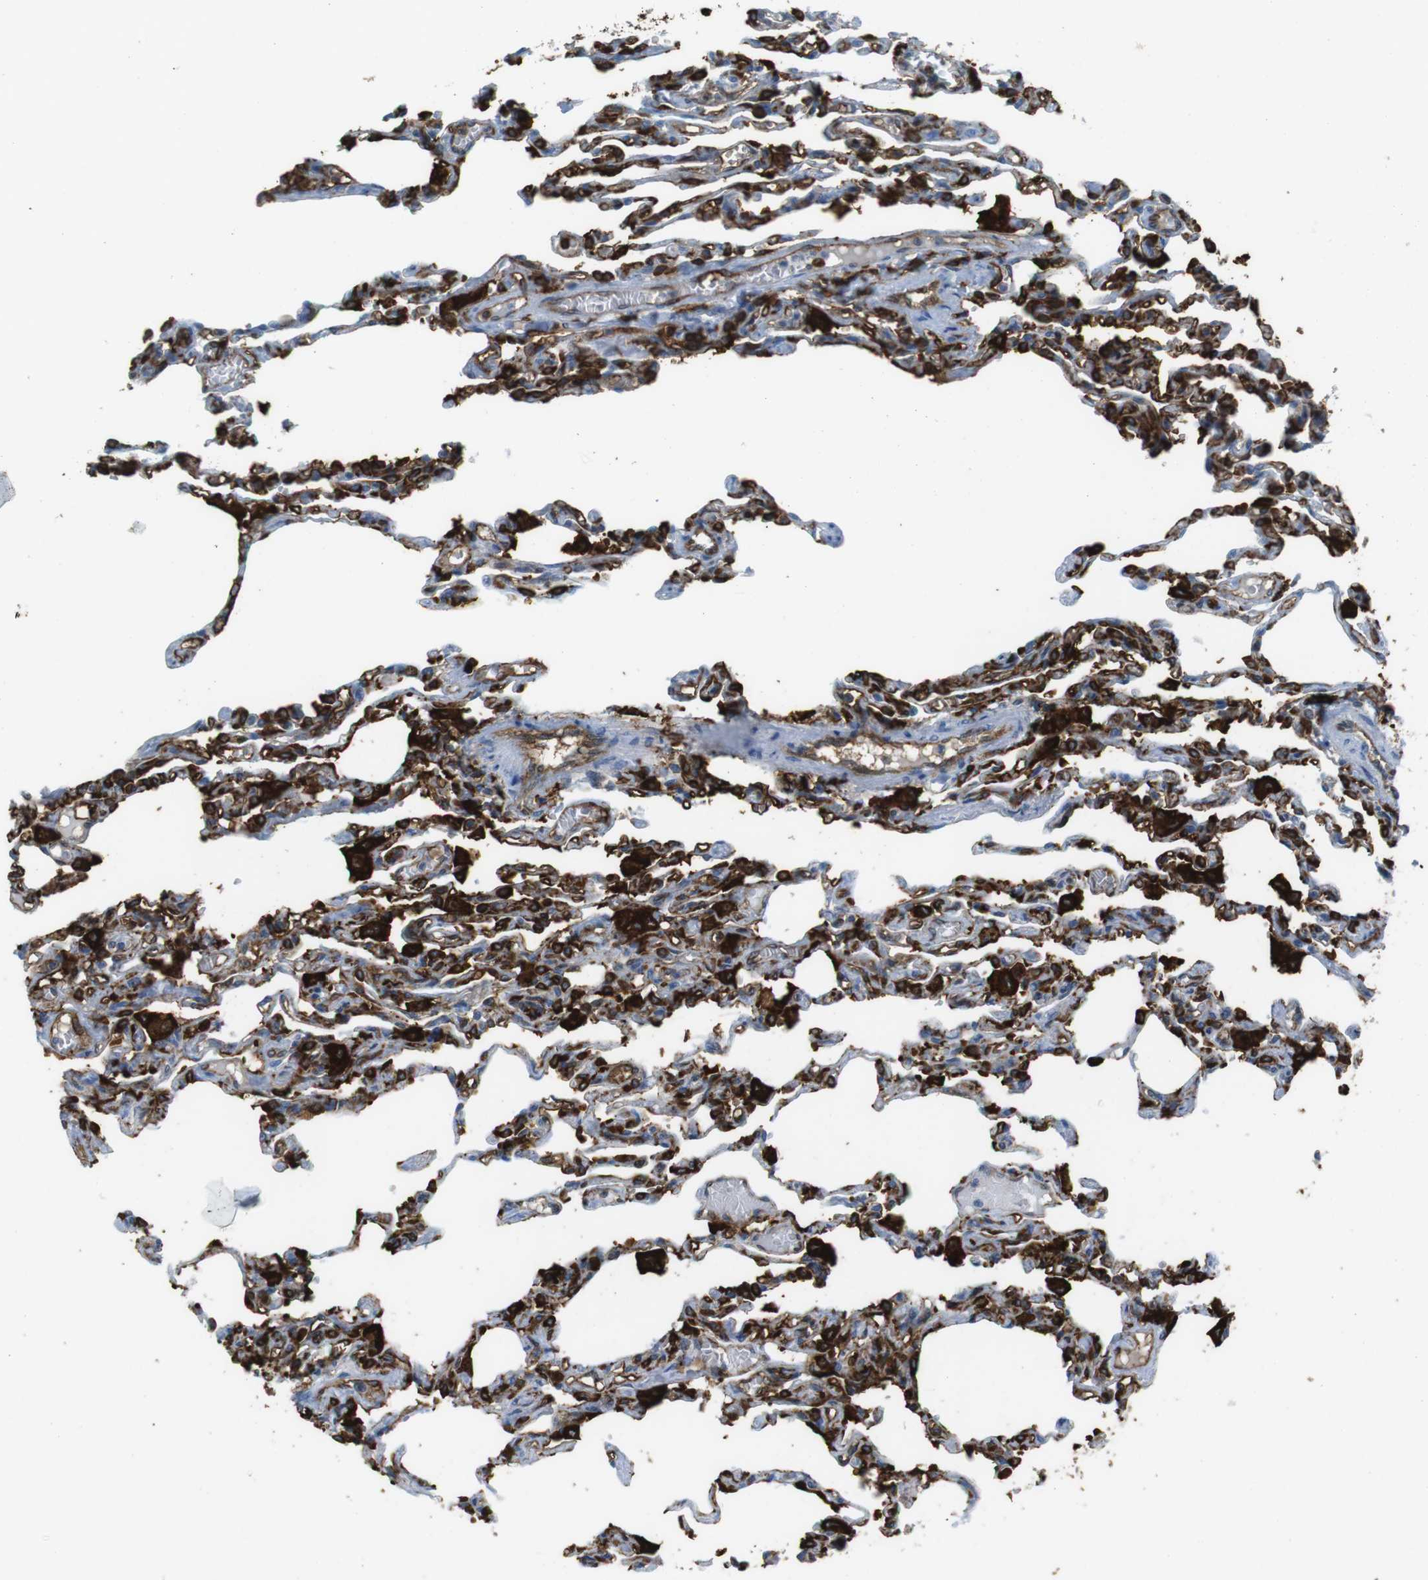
{"staining": {"intensity": "moderate", "quantity": ">75%", "location": "cytoplasmic/membranous"}, "tissue": "lung", "cell_type": "Alveolar cells", "image_type": "normal", "snomed": [{"axis": "morphology", "description": "Normal tissue, NOS"}, {"axis": "topography", "description": "Lung"}], "caption": "This is a micrograph of immunohistochemistry staining of benign lung, which shows moderate positivity in the cytoplasmic/membranous of alveolar cells.", "gene": "HLA", "patient": {"sex": "male", "age": 21}}